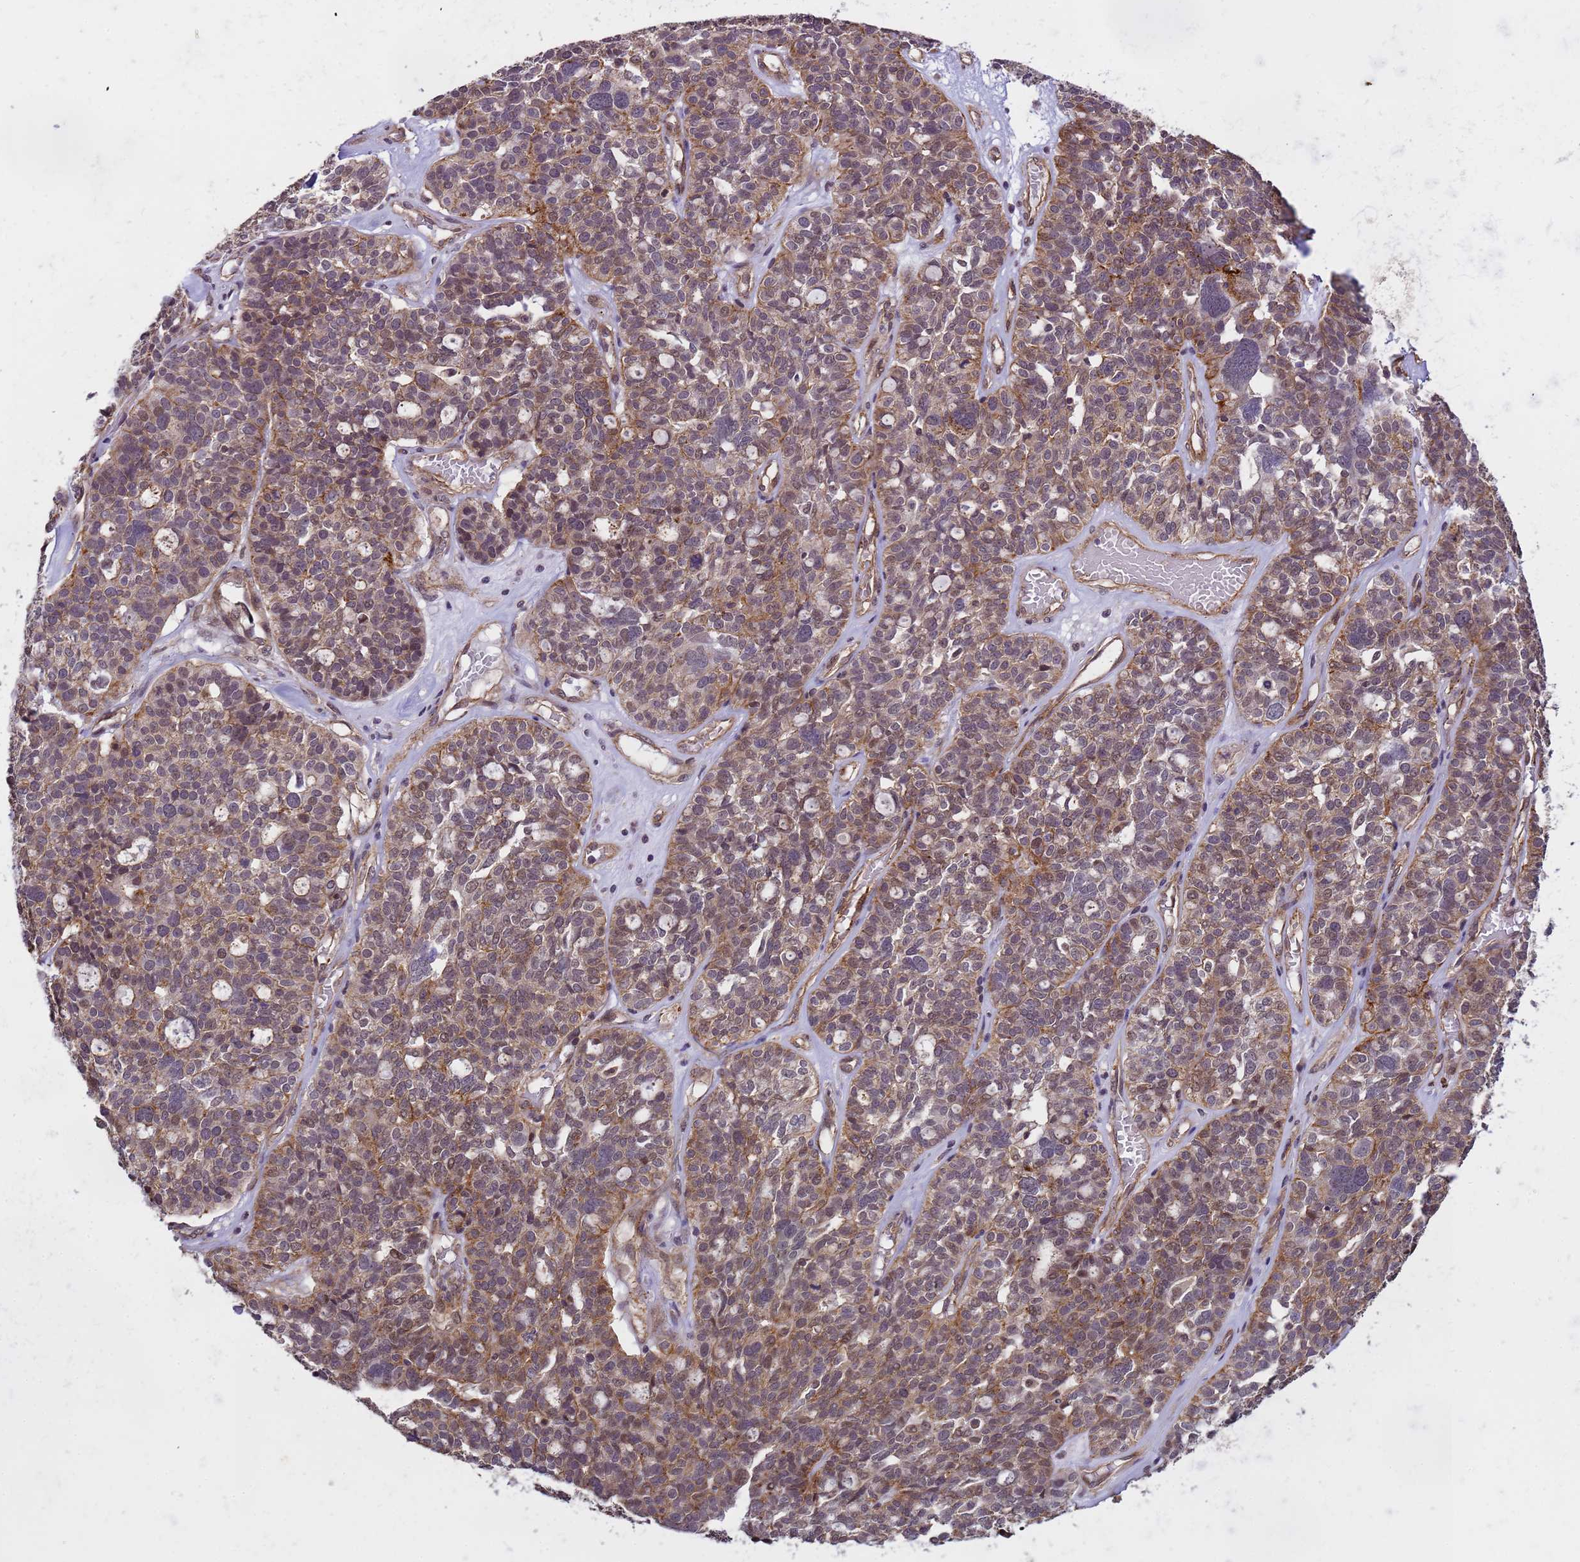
{"staining": {"intensity": "weak", "quantity": "25%-75%", "location": "cytoplasmic/membranous,nuclear"}, "tissue": "ovarian cancer", "cell_type": "Tumor cells", "image_type": "cancer", "snomed": [{"axis": "morphology", "description": "Cystadenocarcinoma, serous, NOS"}, {"axis": "topography", "description": "Ovary"}], "caption": "Protein expression analysis of human serous cystadenocarcinoma (ovarian) reveals weak cytoplasmic/membranous and nuclear staining in approximately 25%-75% of tumor cells. Immunohistochemistry (ihc) stains the protein in brown and the nuclei are stained blue.", "gene": "EMC2", "patient": {"sex": "female", "age": 59}}